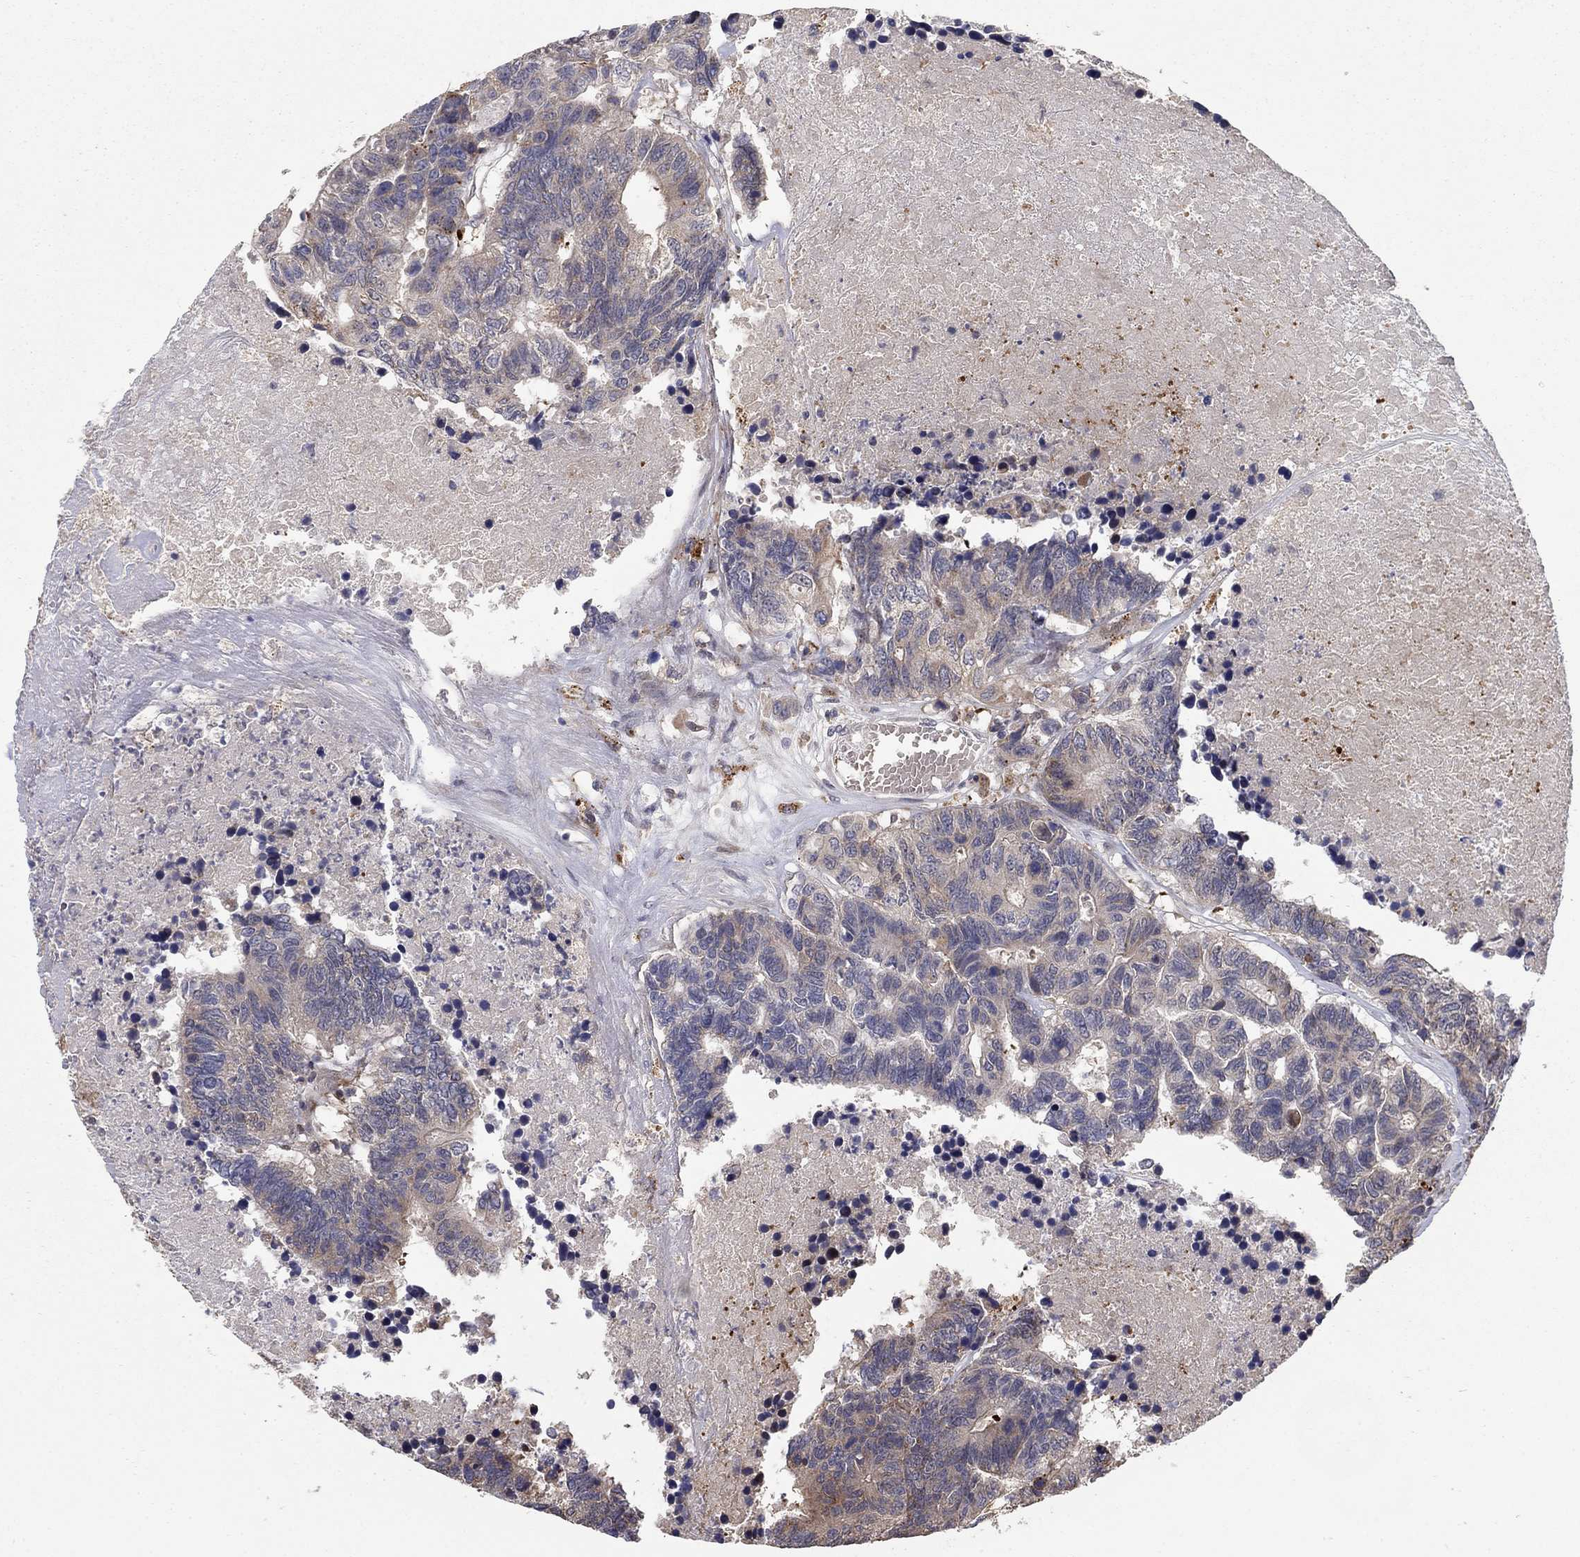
{"staining": {"intensity": "strong", "quantity": "<25%", "location": "cytoplasmic/membranous"}, "tissue": "colorectal cancer", "cell_type": "Tumor cells", "image_type": "cancer", "snomed": [{"axis": "morphology", "description": "Adenocarcinoma, NOS"}, {"axis": "topography", "description": "Colon"}], "caption": "Strong cytoplasmic/membranous positivity for a protein is present in approximately <25% of tumor cells of colorectal cancer using immunohistochemistry (IHC).", "gene": "LPCAT4", "patient": {"sex": "female", "age": 48}}